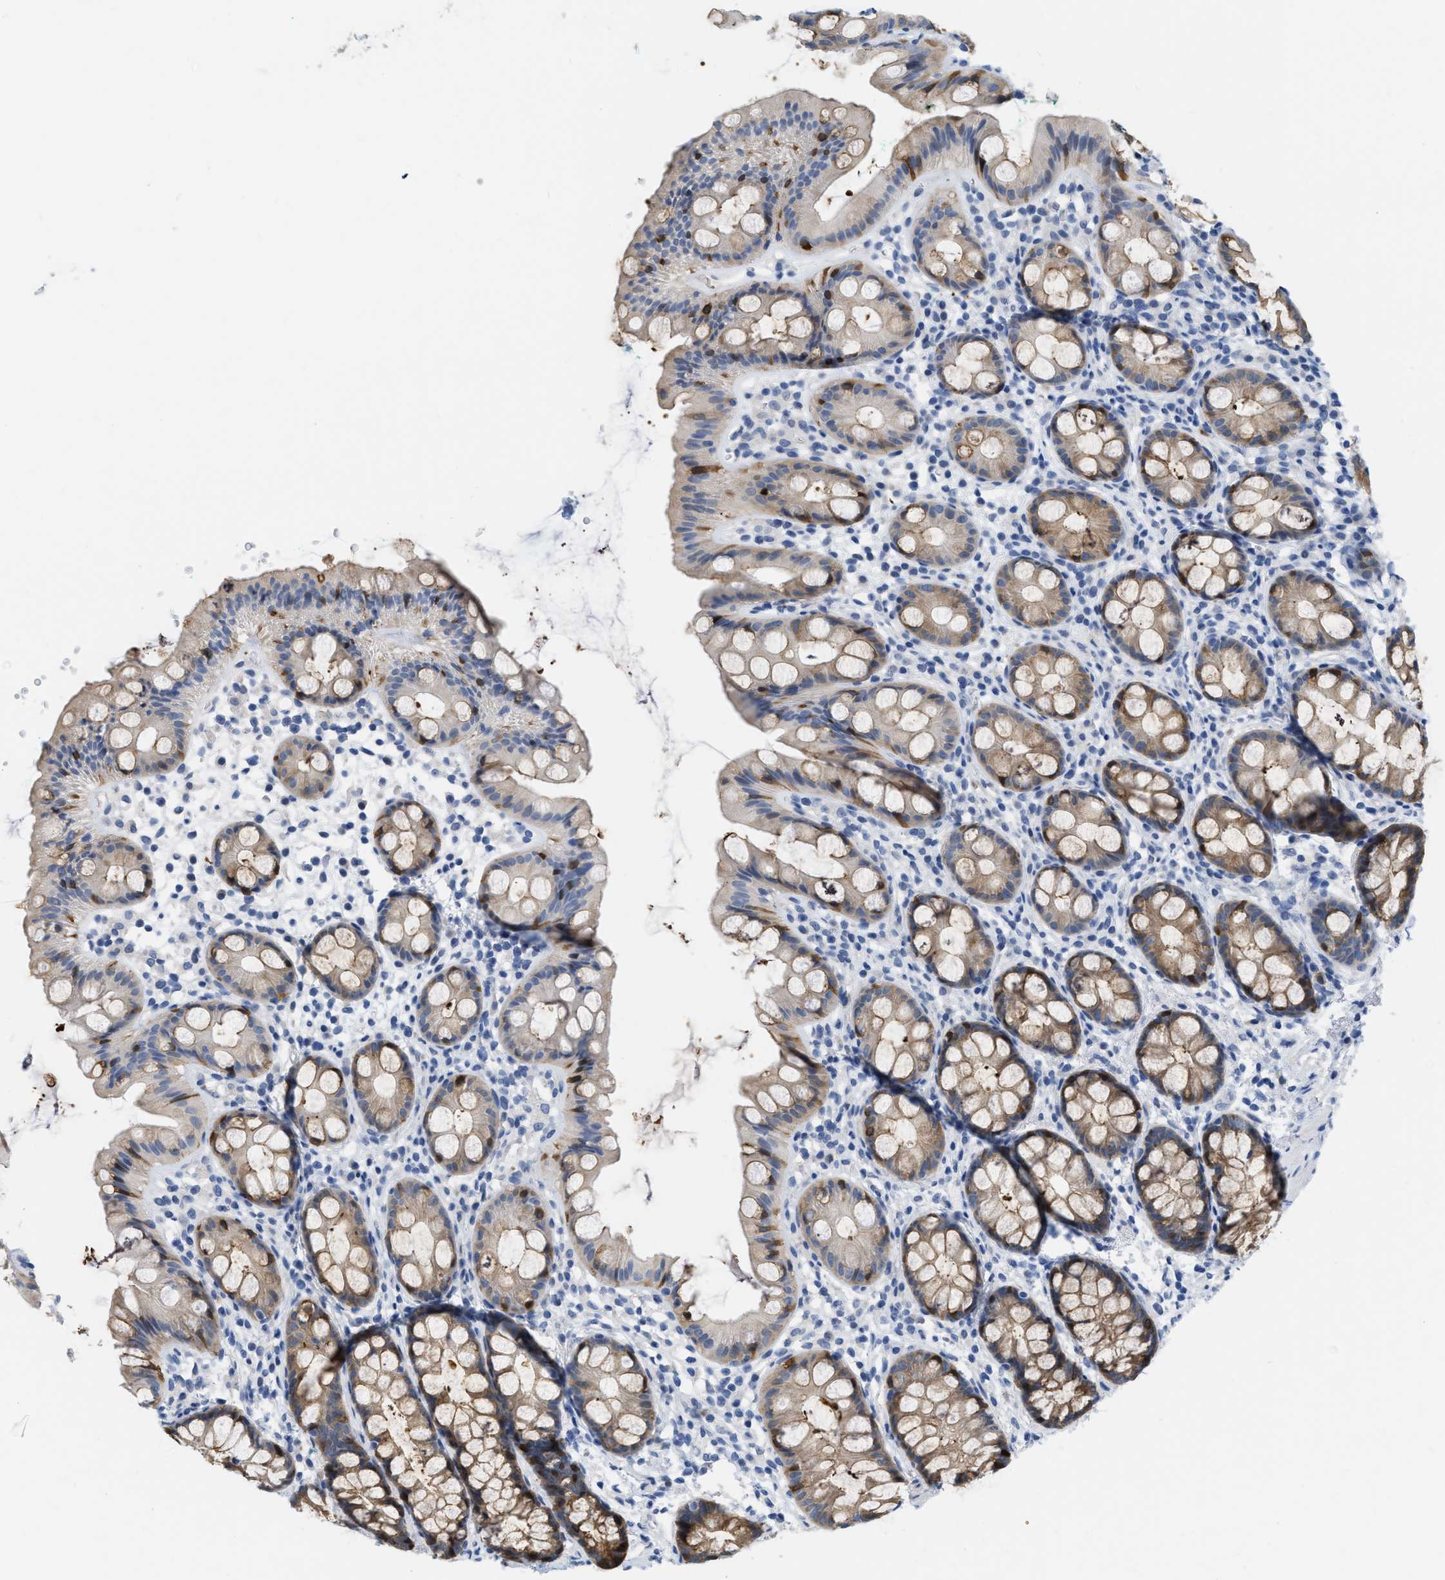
{"staining": {"intensity": "moderate", "quantity": ">75%", "location": "cytoplasmic/membranous"}, "tissue": "rectum", "cell_type": "Glandular cells", "image_type": "normal", "snomed": [{"axis": "morphology", "description": "Normal tissue, NOS"}, {"axis": "topography", "description": "Rectum"}], "caption": "Protein expression by IHC demonstrates moderate cytoplasmic/membranous positivity in about >75% of glandular cells in benign rectum.", "gene": "CRYM", "patient": {"sex": "female", "age": 65}}